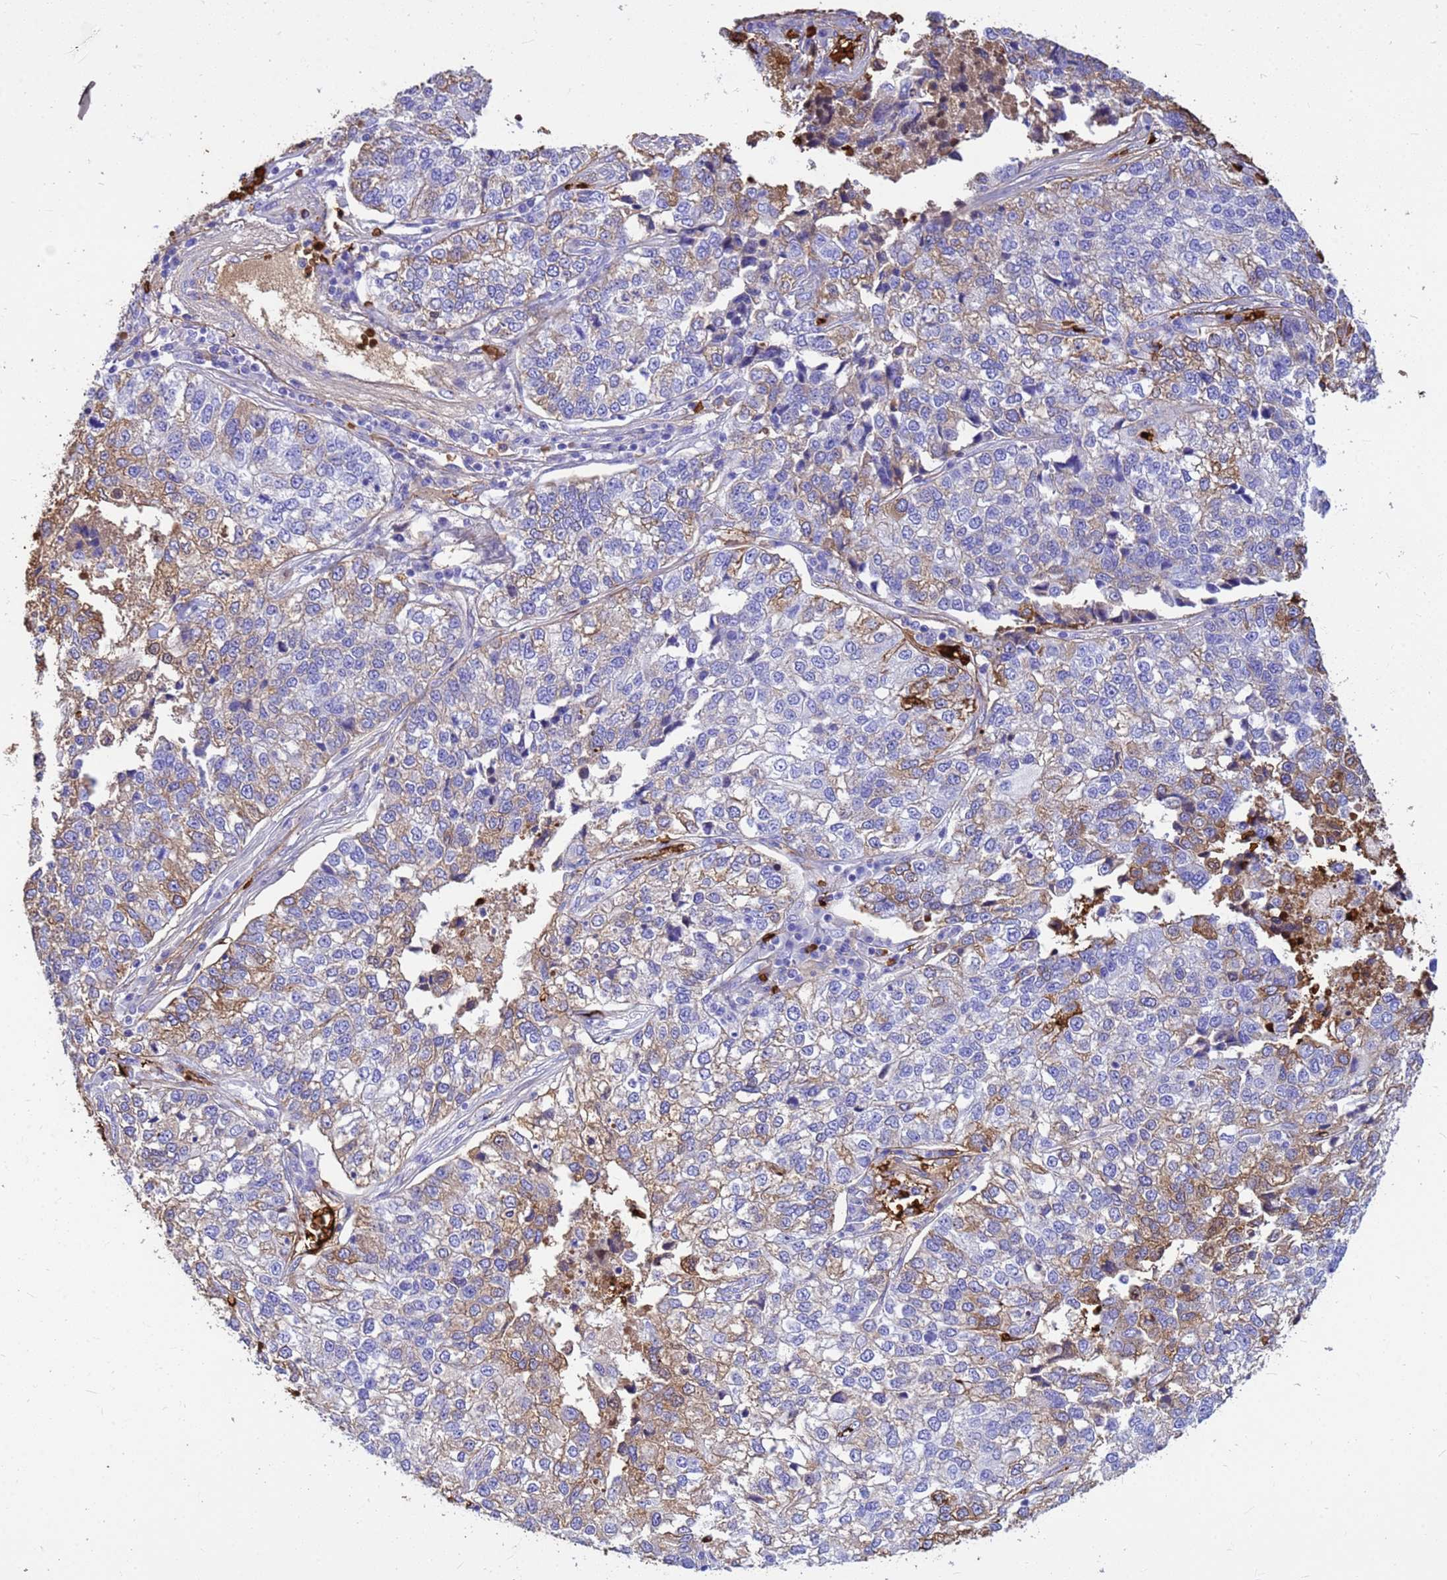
{"staining": {"intensity": "weak", "quantity": "25%-75%", "location": "cytoplasmic/membranous"}, "tissue": "lung cancer", "cell_type": "Tumor cells", "image_type": "cancer", "snomed": [{"axis": "morphology", "description": "Adenocarcinoma, NOS"}, {"axis": "topography", "description": "Lung"}], "caption": "Human lung adenocarcinoma stained for a protein (brown) exhibits weak cytoplasmic/membranous positive expression in approximately 25%-75% of tumor cells.", "gene": "HBA2", "patient": {"sex": "male", "age": 49}}